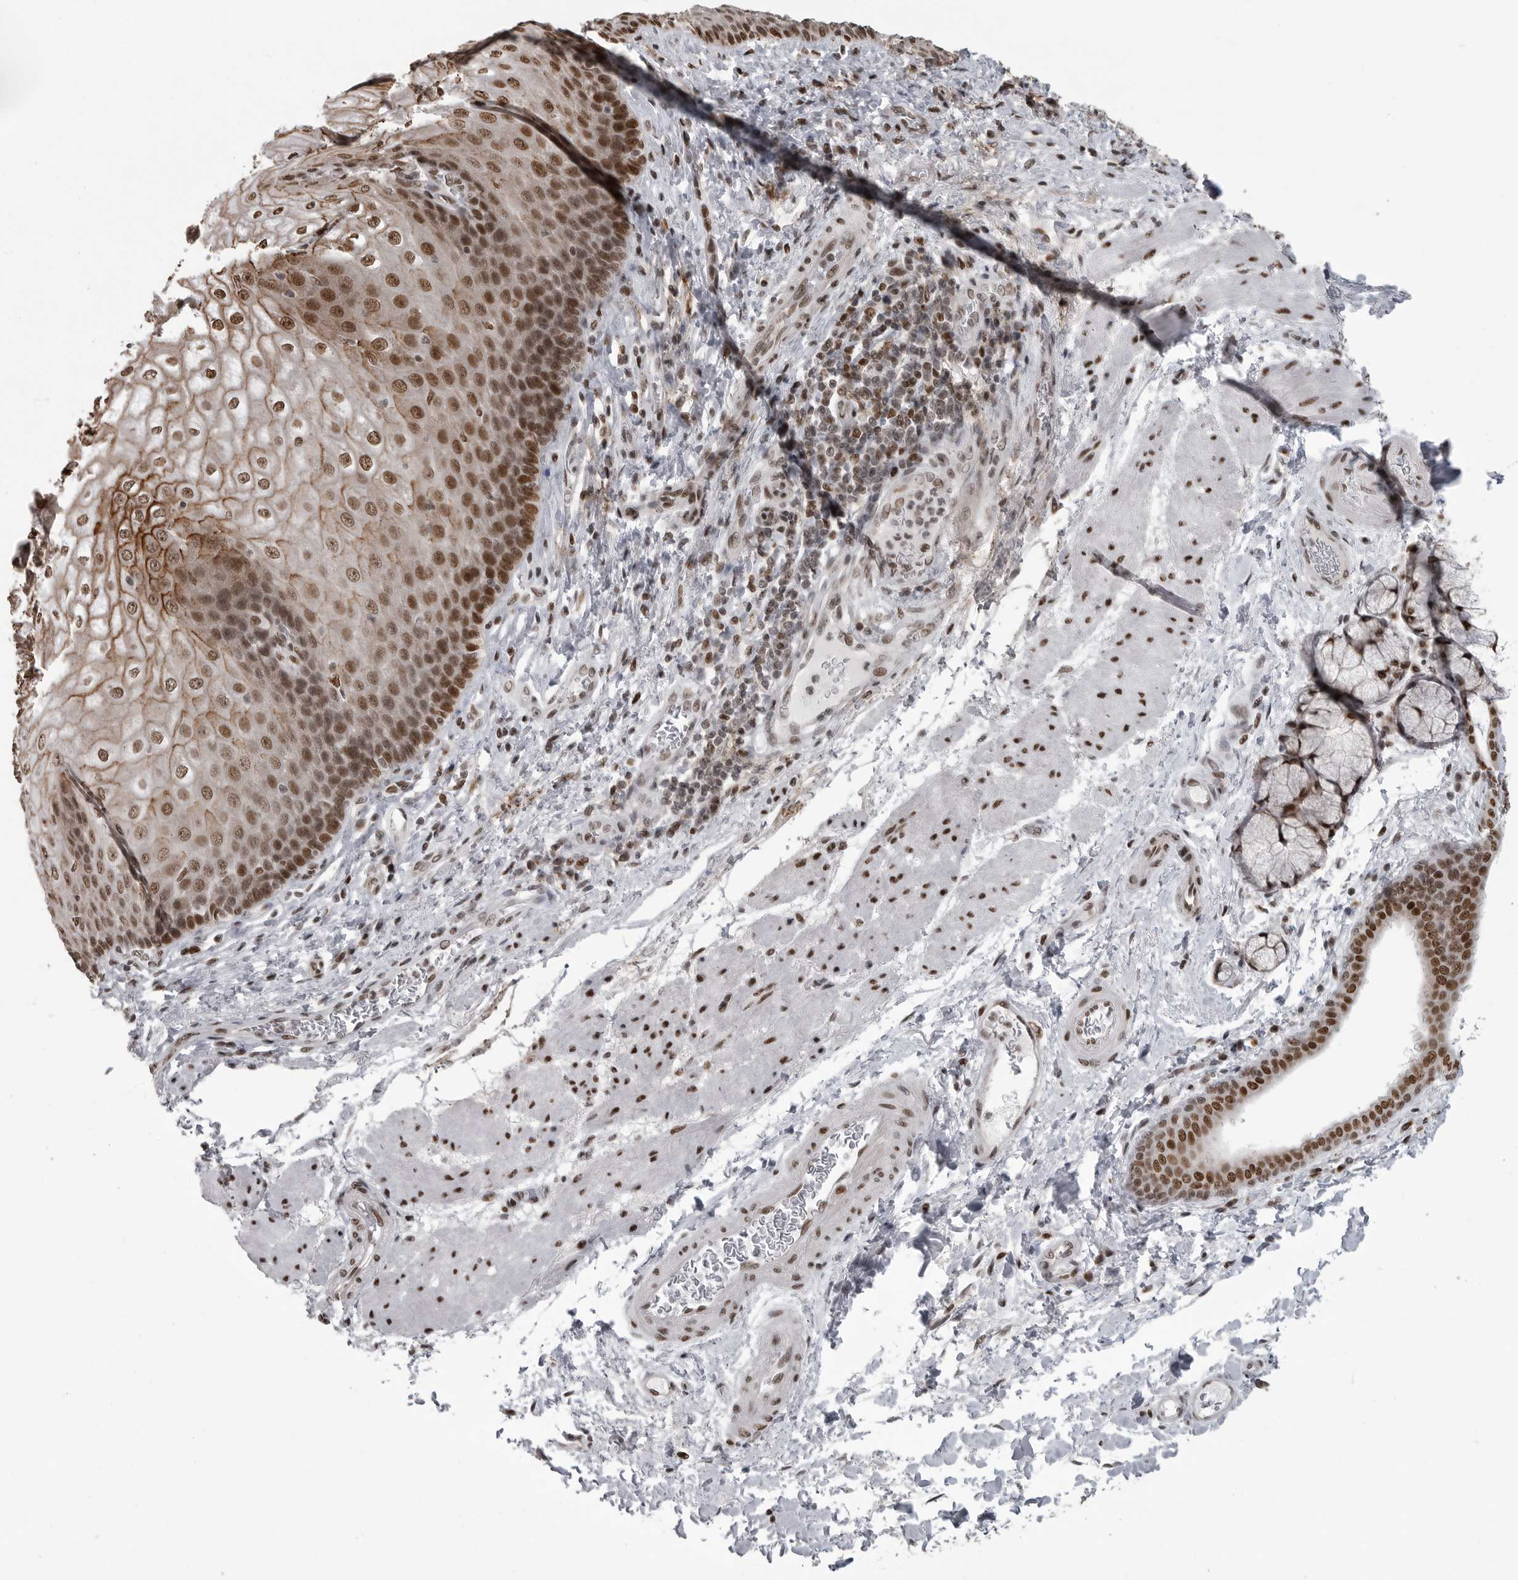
{"staining": {"intensity": "strong", "quantity": ">75%", "location": "cytoplasmic/membranous,nuclear"}, "tissue": "esophagus", "cell_type": "Squamous epithelial cells", "image_type": "normal", "snomed": [{"axis": "morphology", "description": "Normal tissue, NOS"}, {"axis": "topography", "description": "Esophagus"}], "caption": "Strong cytoplasmic/membranous,nuclear expression is seen in about >75% of squamous epithelial cells in normal esophagus.", "gene": "YAF2", "patient": {"sex": "male", "age": 54}}